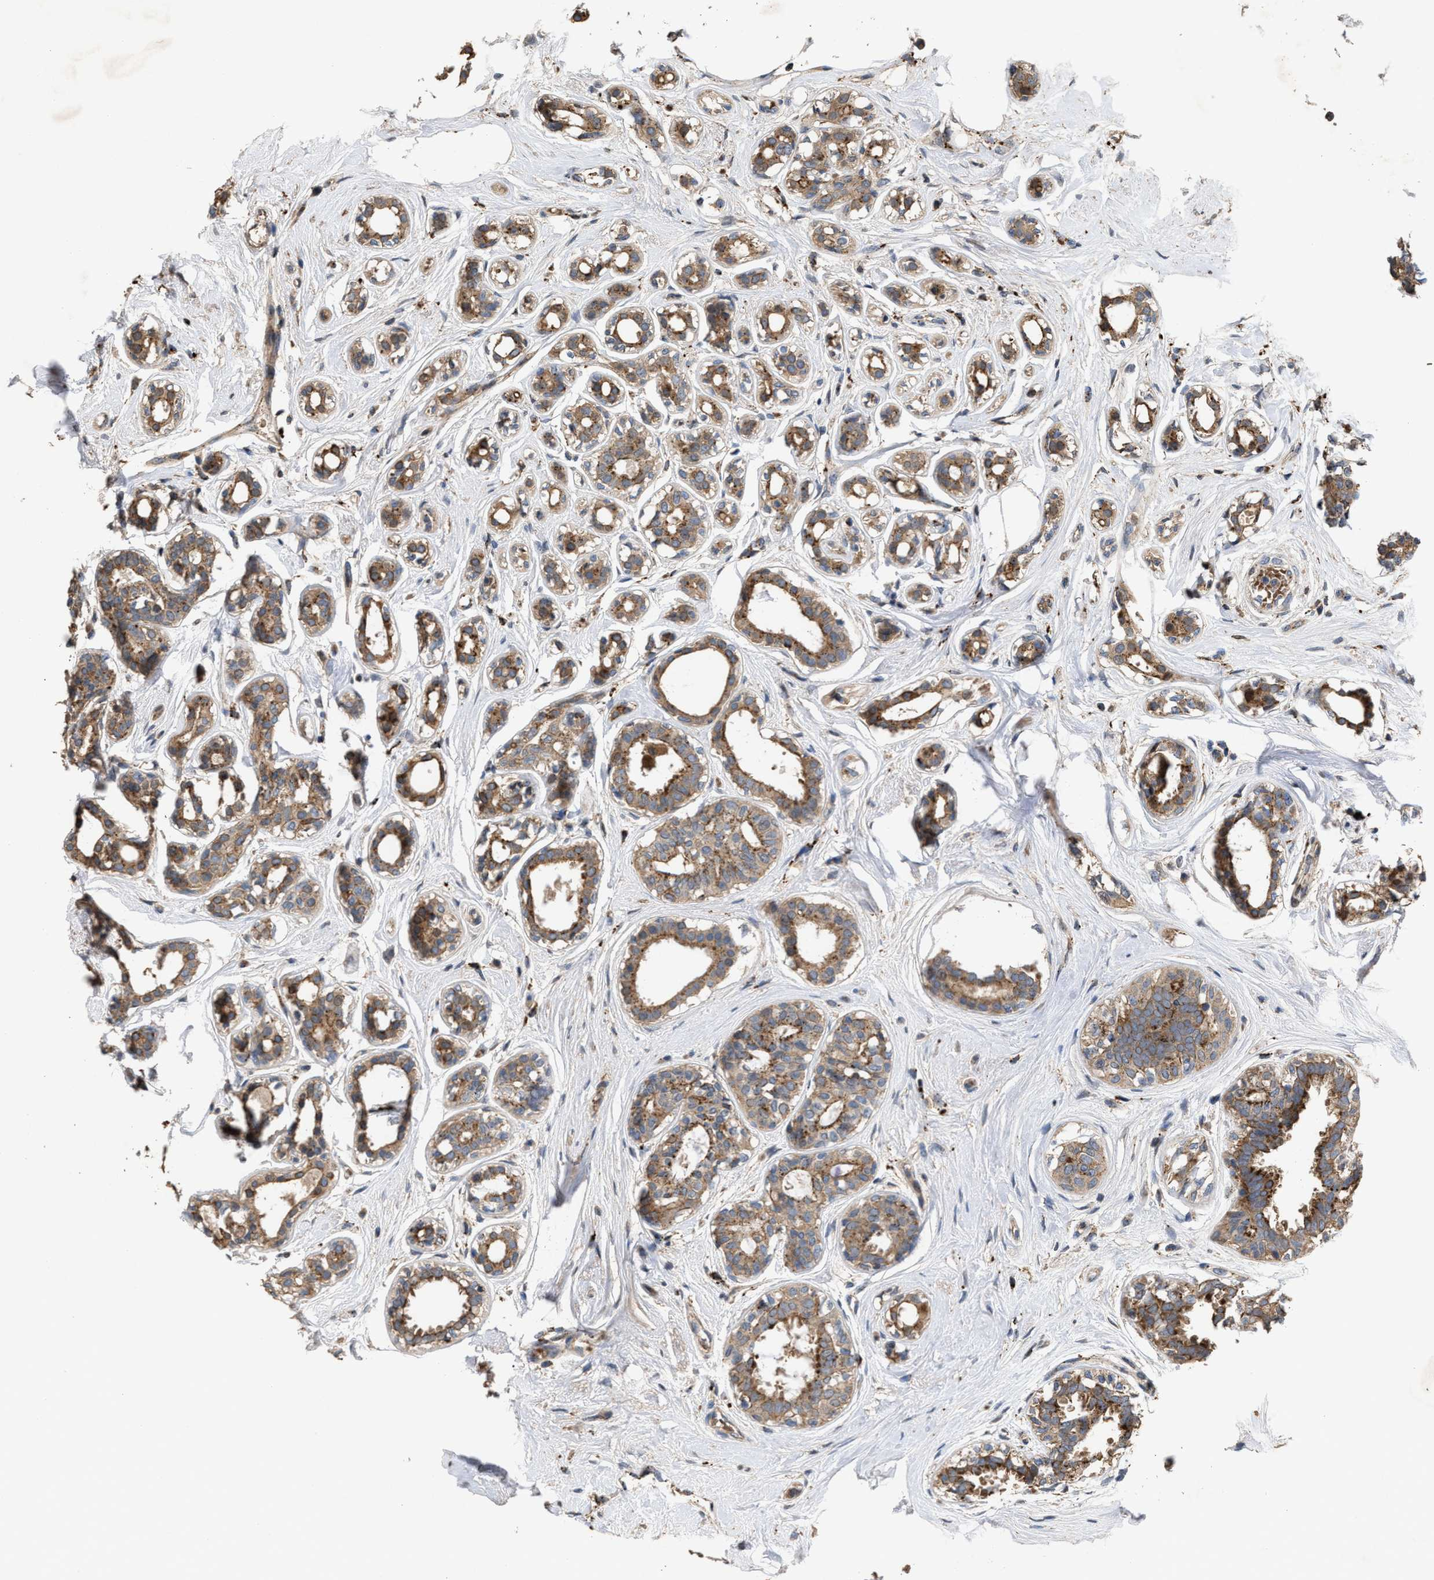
{"staining": {"intensity": "moderate", "quantity": ">75%", "location": "cytoplasmic/membranous"}, "tissue": "breast cancer", "cell_type": "Tumor cells", "image_type": "cancer", "snomed": [{"axis": "morphology", "description": "Duct carcinoma"}, {"axis": "topography", "description": "Breast"}], "caption": "Brown immunohistochemical staining in breast cancer exhibits moderate cytoplasmic/membranous staining in about >75% of tumor cells. The protein is stained brown, and the nuclei are stained in blue (DAB (3,3'-diaminobenzidine) IHC with brightfield microscopy, high magnification).", "gene": "ELMO3", "patient": {"sex": "female", "age": 55}}